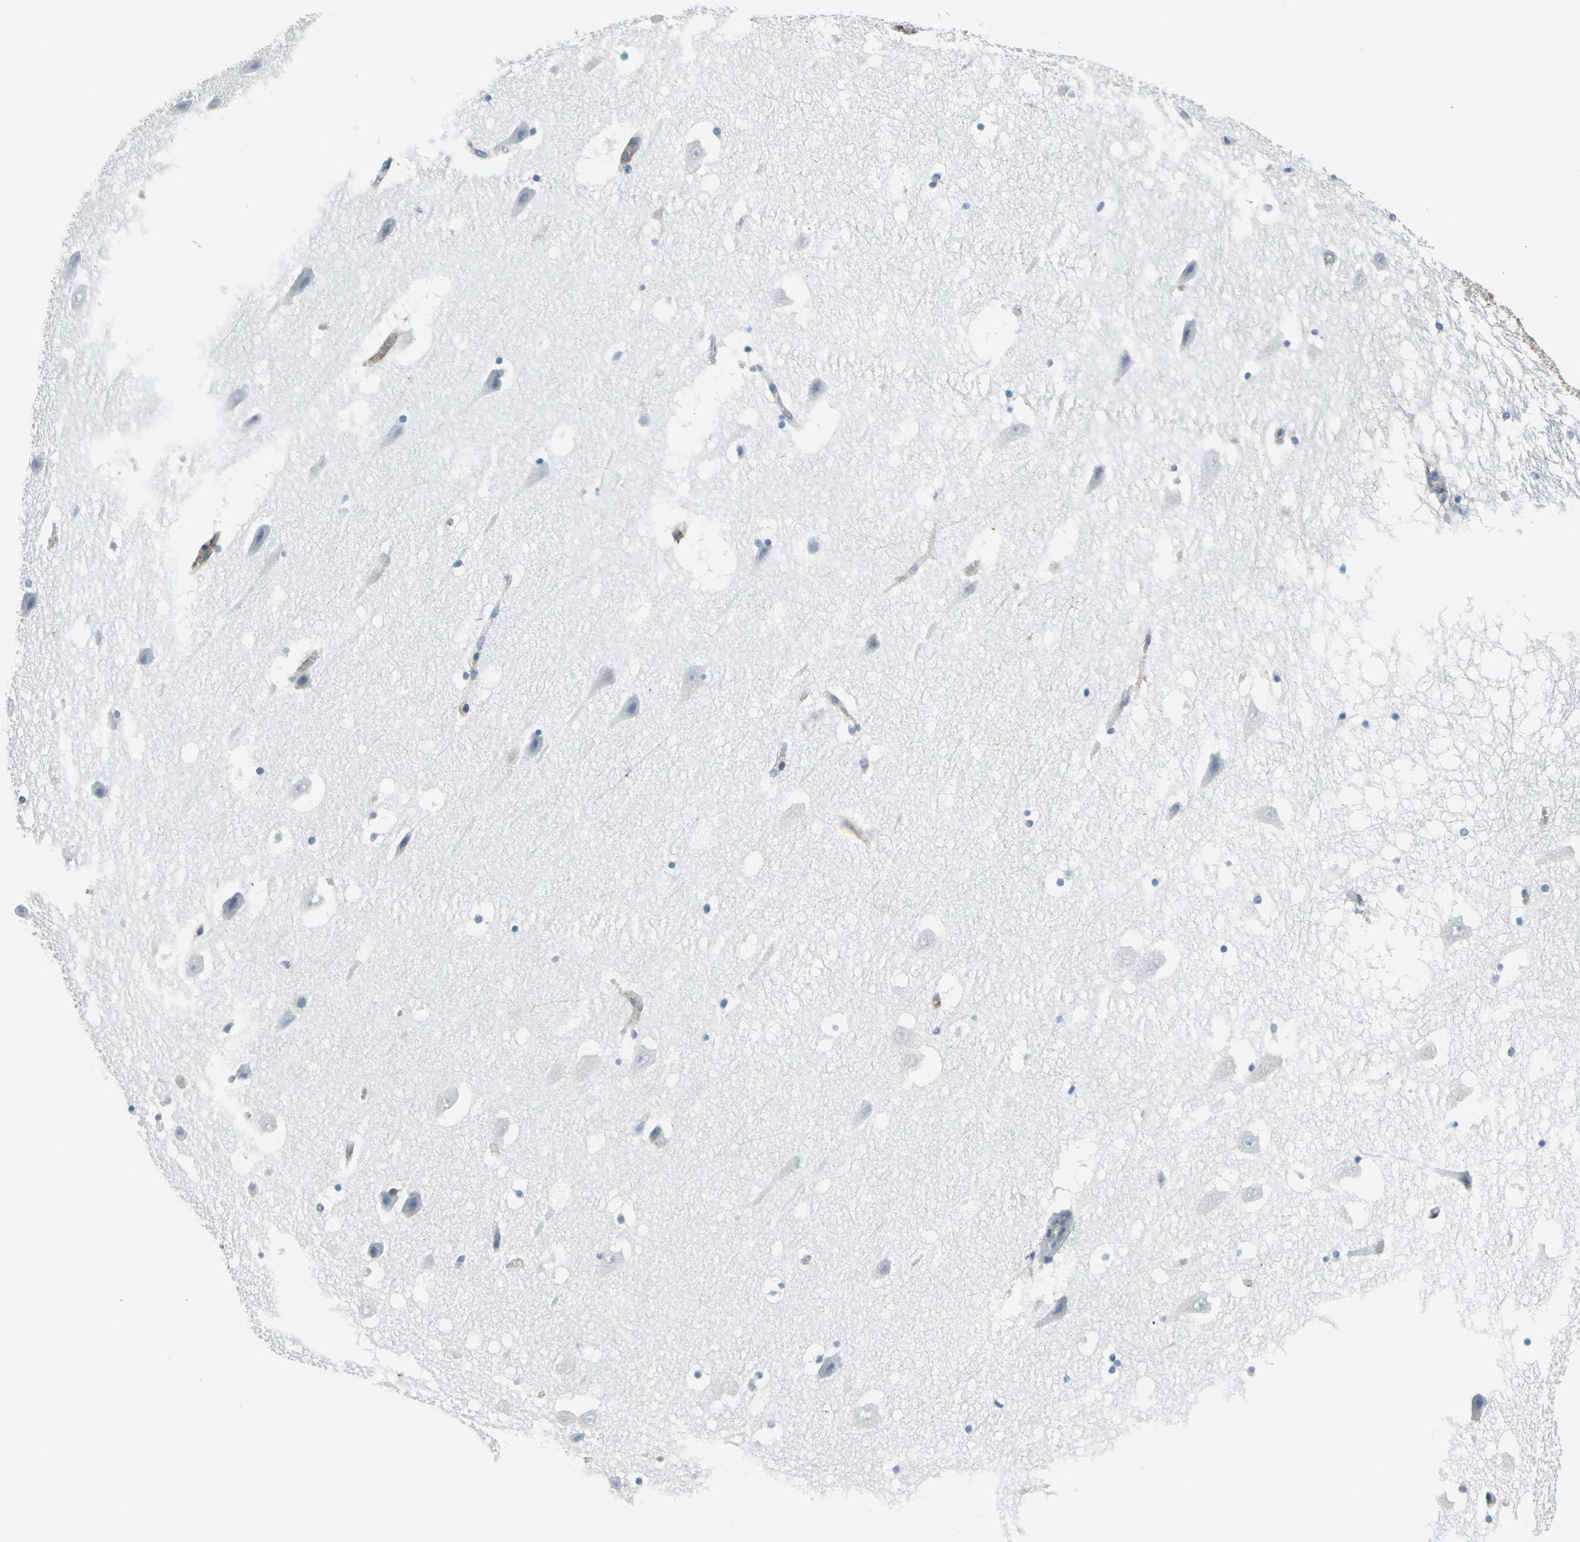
{"staining": {"intensity": "negative", "quantity": "none", "location": "none"}, "tissue": "hippocampus", "cell_type": "Glial cells", "image_type": "normal", "snomed": [{"axis": "morphology", "description": "Normal tissue, NOS"}, {"axis": "topography", "description": "Hippocampus"}], "caption": "Histopathology image shows no protein positivity in glial cells of benign hippocampus. (Immunohistochemistry (ihc), brightfield microscopy, high magnification).", "gene": "AKAP12", "patient": {"sex": "male", "age": 45}}